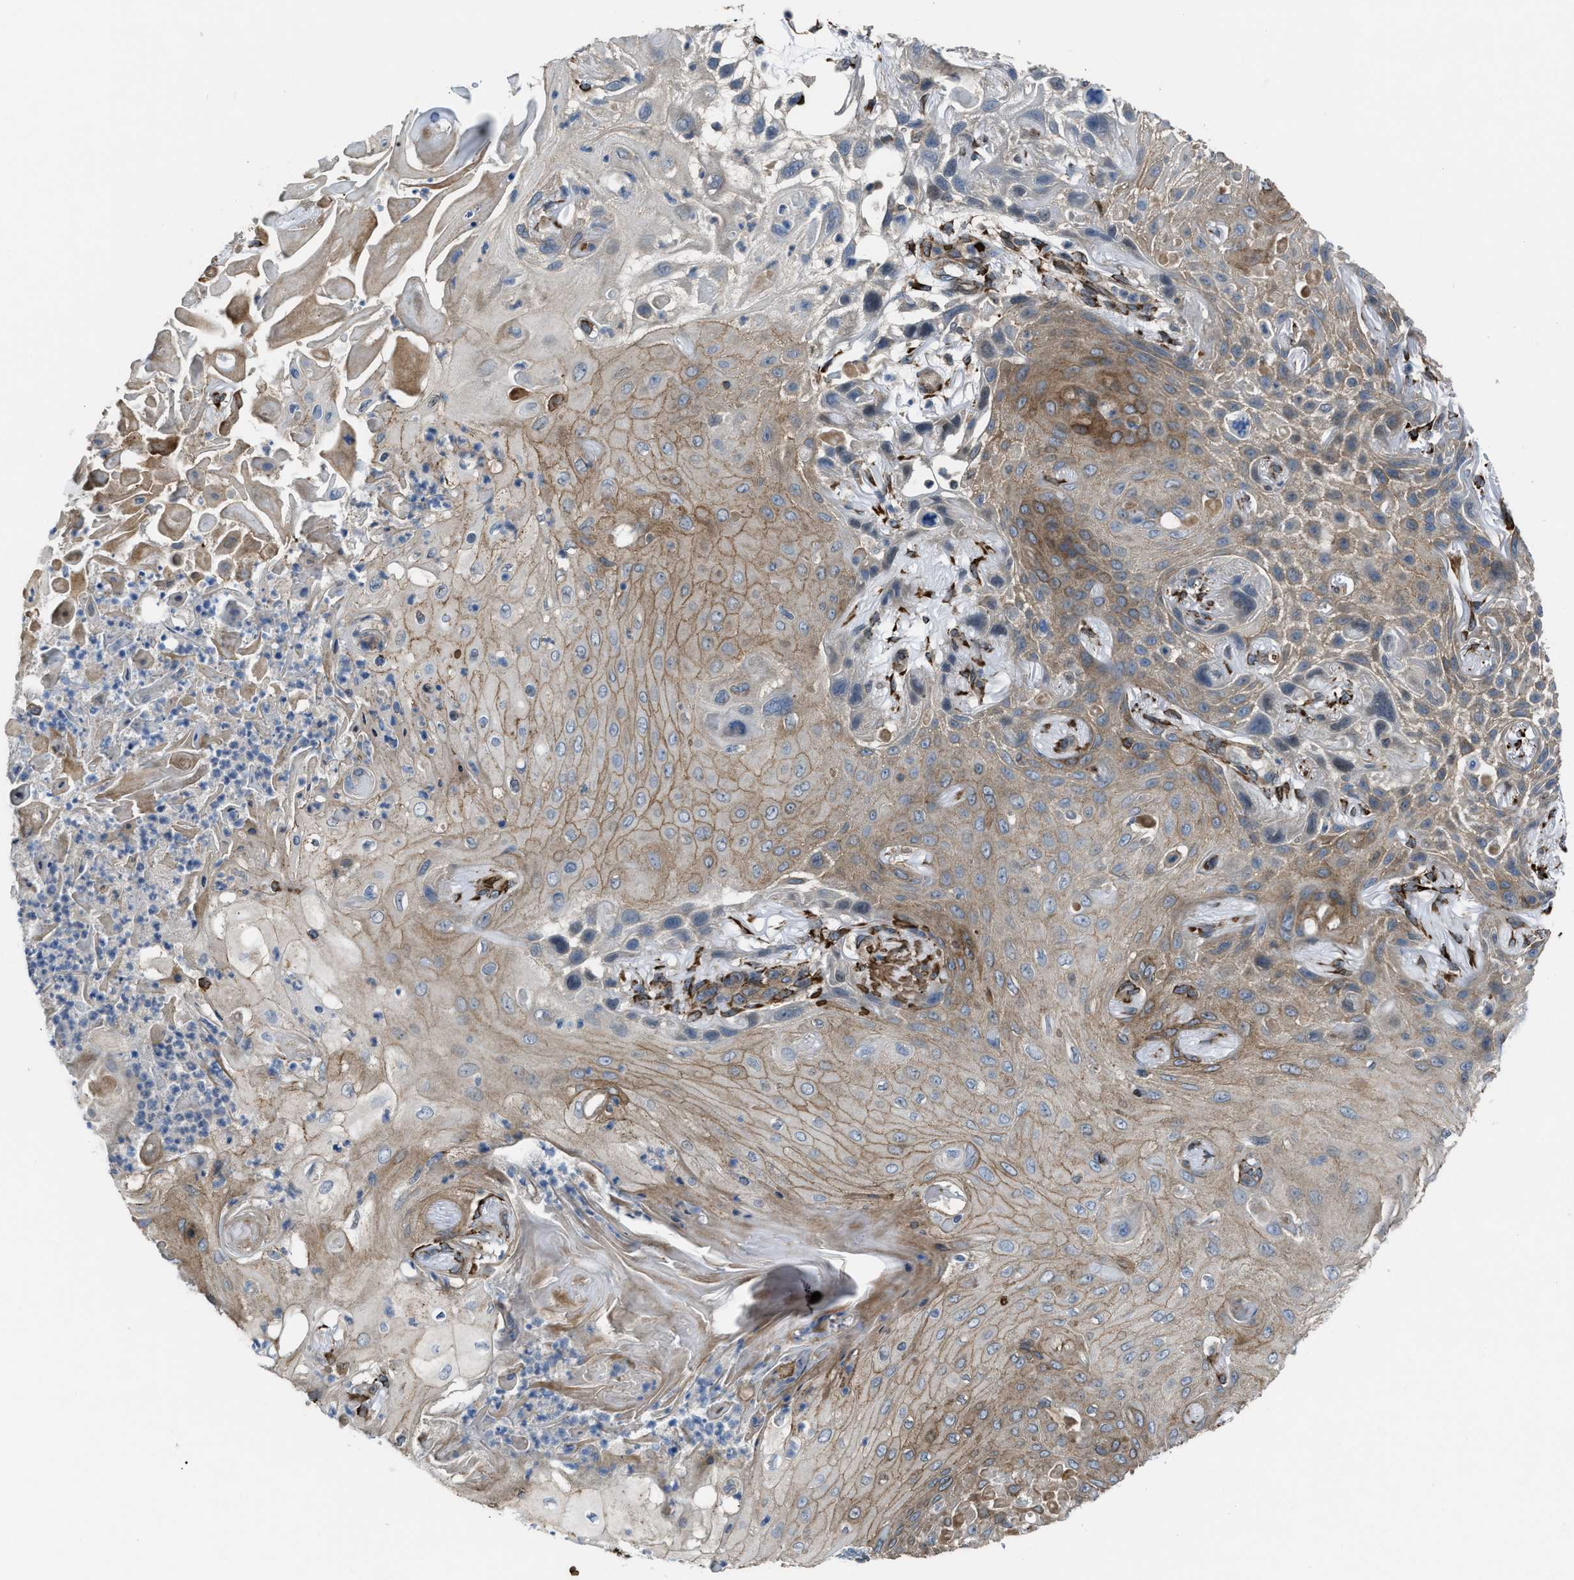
{"staining": {"intensity": "moderate", "quantity": "25%-75%", "location": "cytoplasmic/membranous"}, "tissue": "skin cancer", "cell_type": "Tumor cells", "image_type": "cancer", "snomed": [{"axis": "morphology", "description": "Squamous cell carcinoma, NOS"}, {"axis": "topography", "description": "Skin"}], "caption": "Protein staining of skin squamous cell carcinoma tissue shows moderate cytoplasmic/membranous positivity in approximately 25%-75% of tumor cells.", "gene": "SELENOM", "patient": {"sex": "female", "age": 77}}